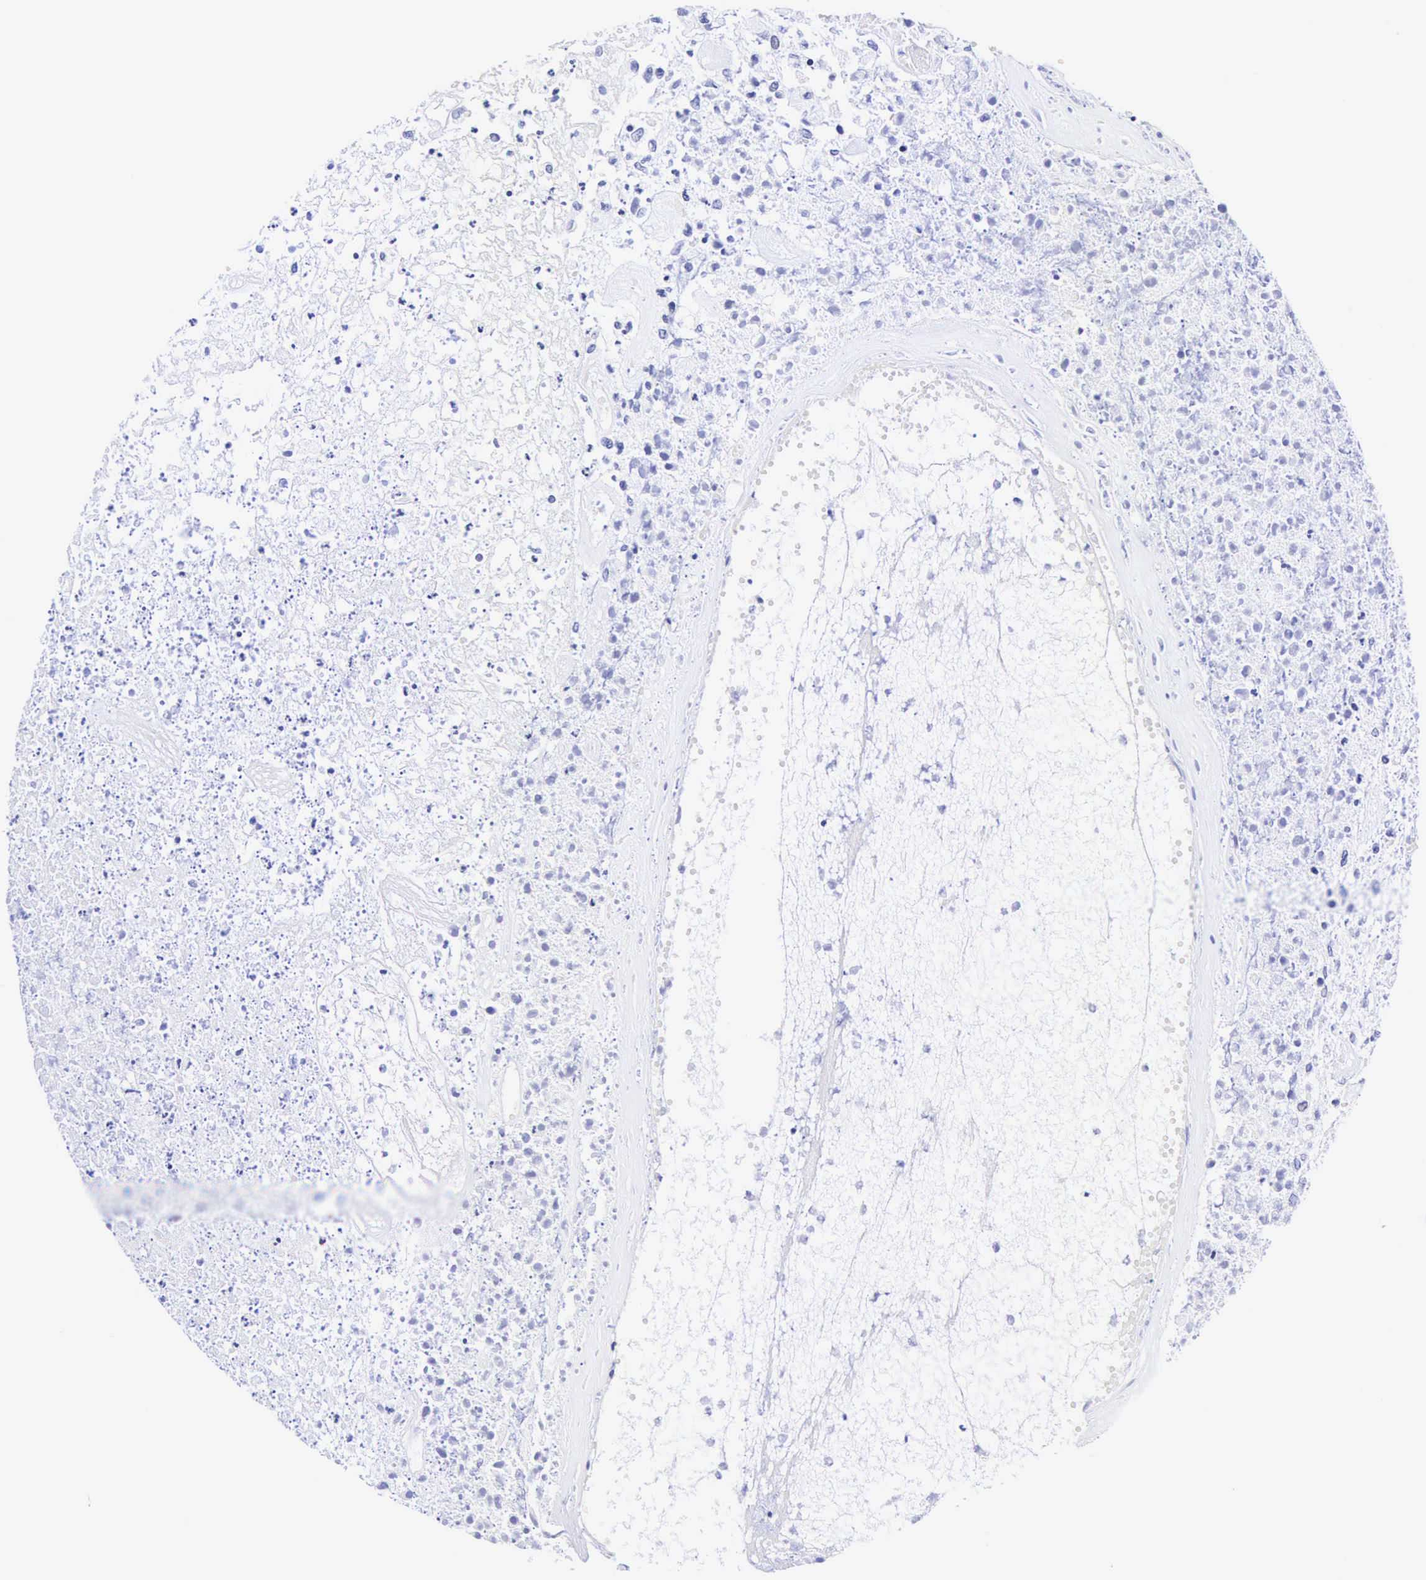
{"staining": {"intensity": "negative", "quantity": "none", "location": "none"}, "tissue": "glioma", "cell_type": "Tumor cells", "image_type": "cancer", "snomed": [{"axis": "morphology", "description": "Glioma, malignant, High grade"}, {"axis": "topography", "description": "Brain"}], "caption": "Immunohistochemical staining of human high-grade glioma (malignant) exhibits no significant expression in tumor cells.", "gene": "CALD1", "patient": {"sex": "male", "age": 77}}